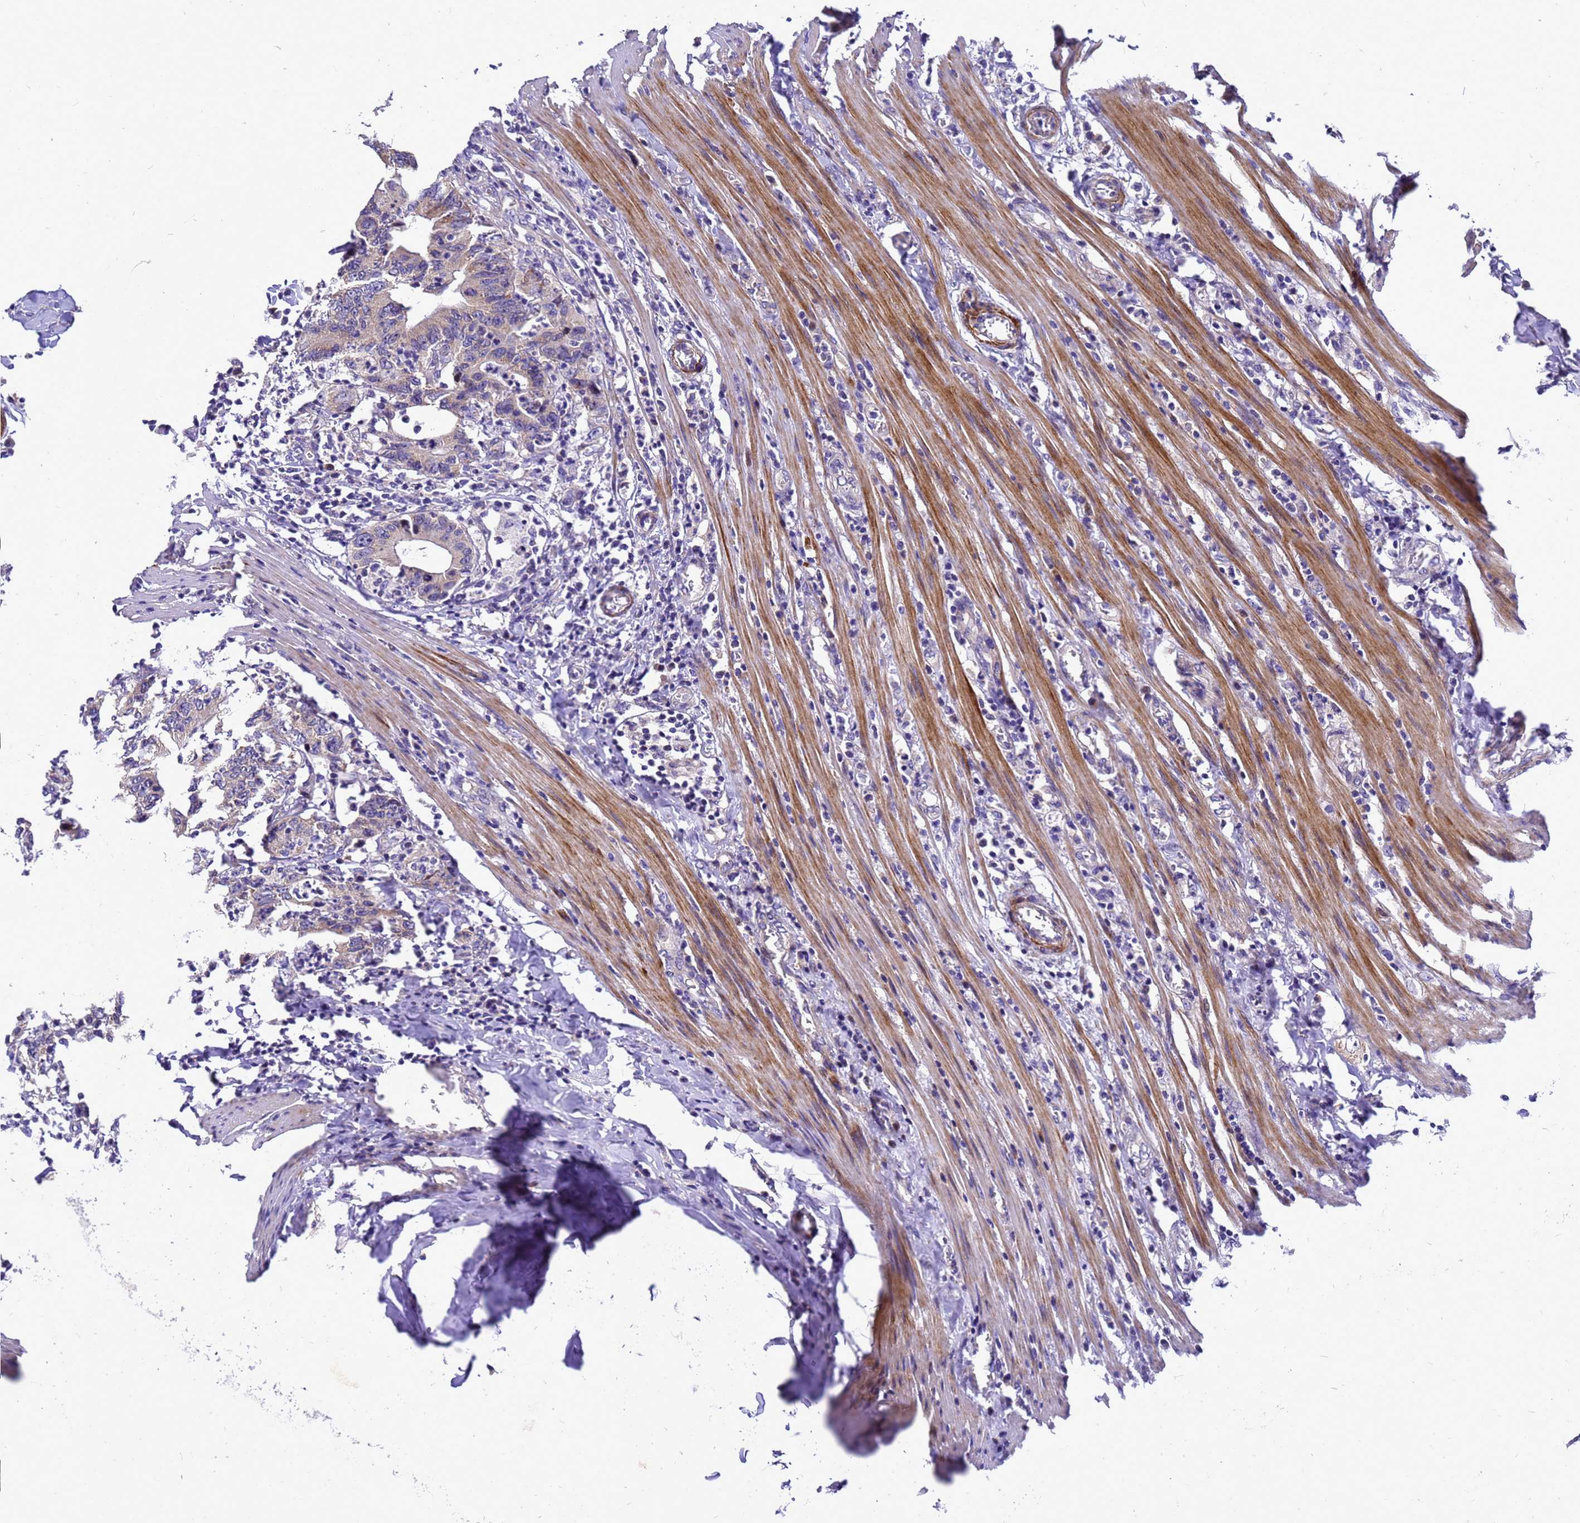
{"staining": {"intensity": "negative", "quantity": "none", "location": "none"}, "tissue": "colorectal cancer", "cell_type": "Tumor cells", "image_type": "cancer", "snomed": [{"axis": "morphology", "description": "Adenocarcinoma, NOS"}, {"axis": "topography", "description": "Colon"}], "caption": "The immunohistochemistry image has no significant expression in tumor cells of adenocarcinoma (colorectal) tissue.", "gene": "POP7", "patient": {"sex": "female", "age": 75}}